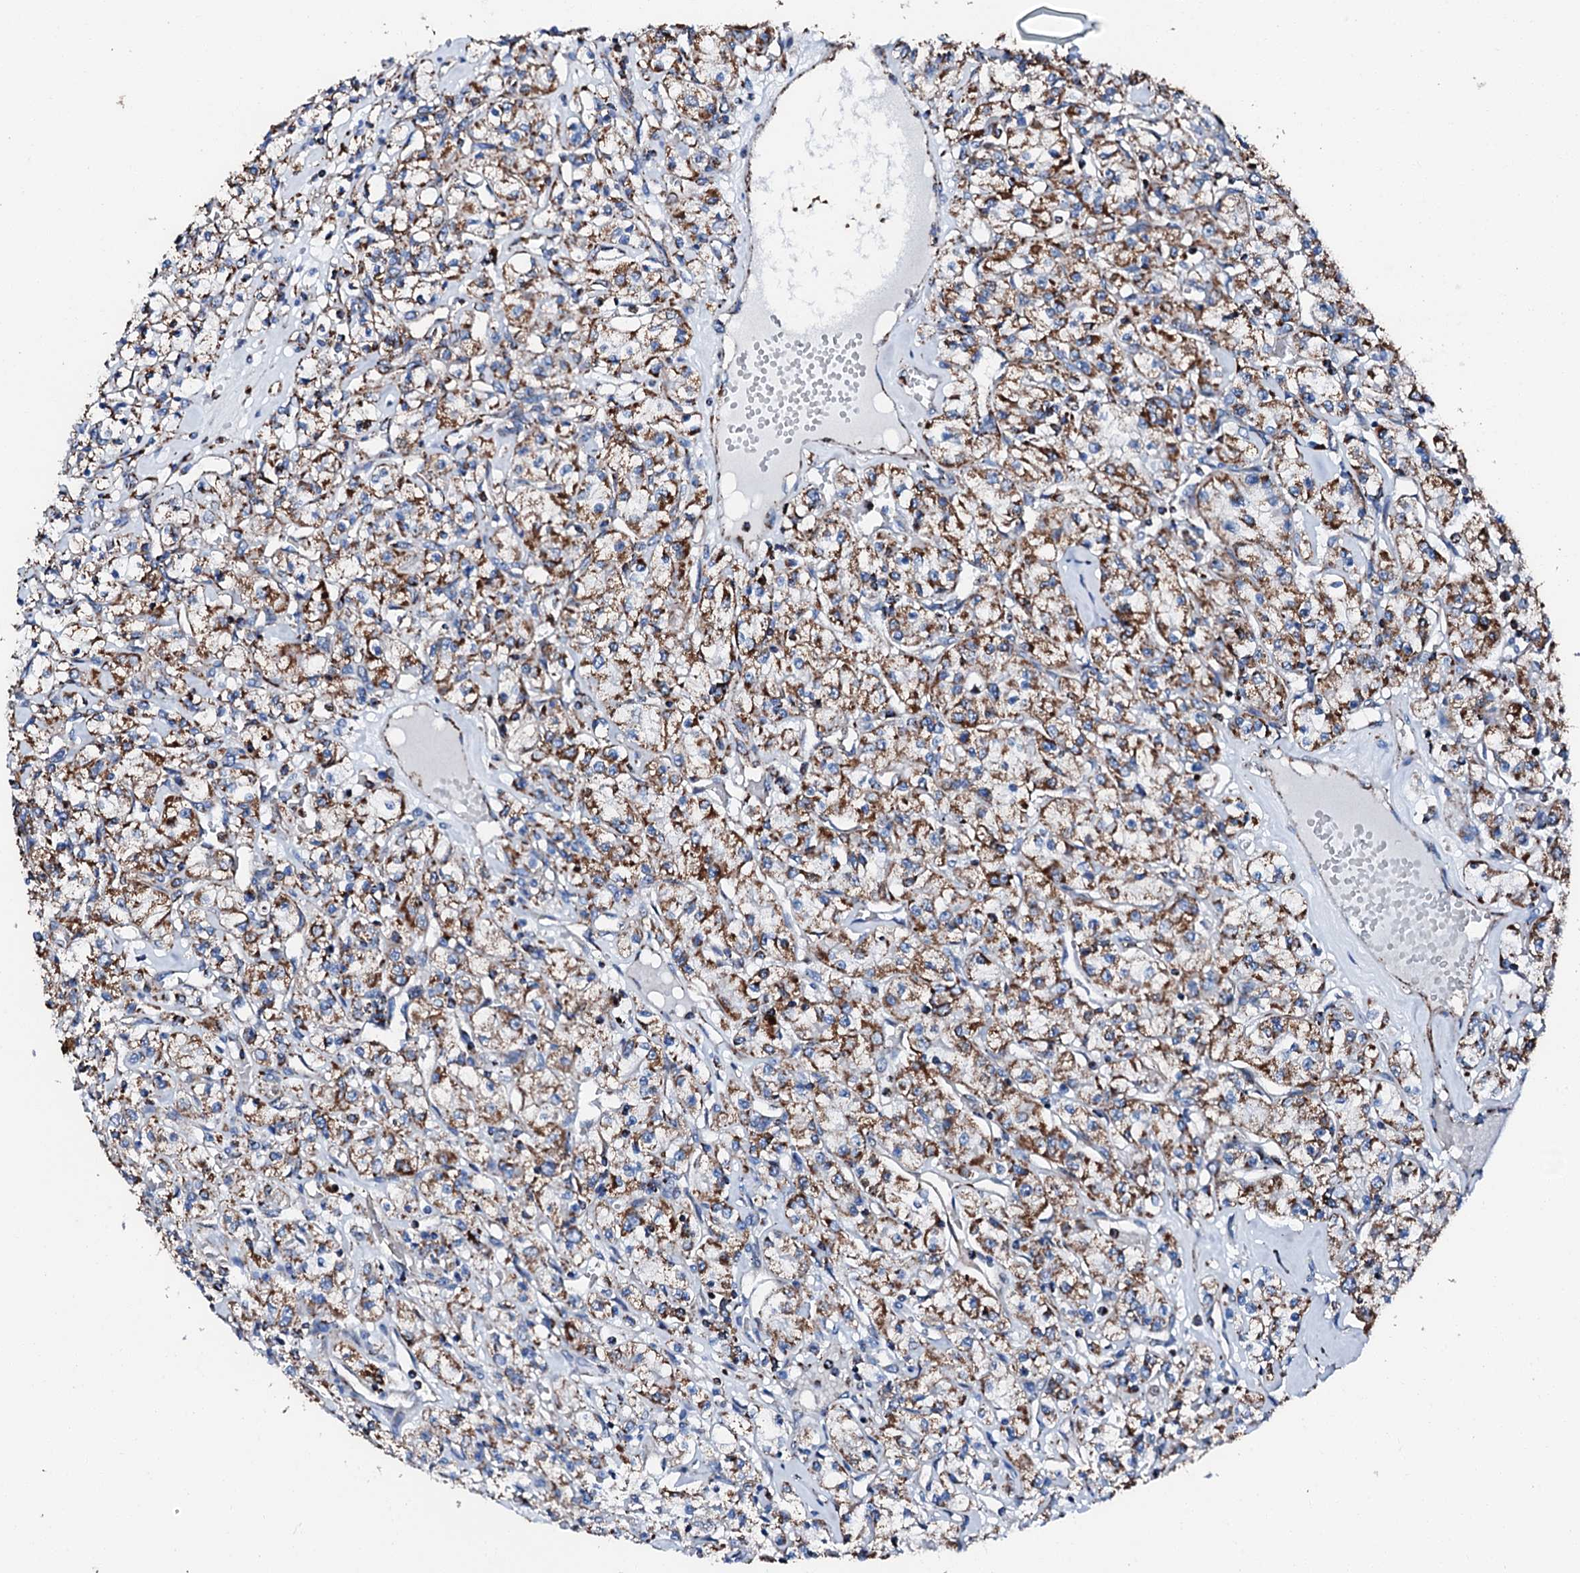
{"staining": {"intensity": "strong", "quantity": ">75%", "location": "cytoplasmic/membranous"}, "tissue": "renal cancer", "cell_type": "Tumor cells", "image_type": "cancer", "snomed": [{"axis": "morphology", "description": "Adenocarcinoma, NOS"}, {"axis": "topography", "description": "Kidney"}], "caption": "The photomicrograph shows staining of renal adenocarcinoma, revealing strong cytoplasmic/membranous protein staining (brown color) within tumor cells.", "gene": "HADH", "patient": {"sex": "female", "age": 59}}